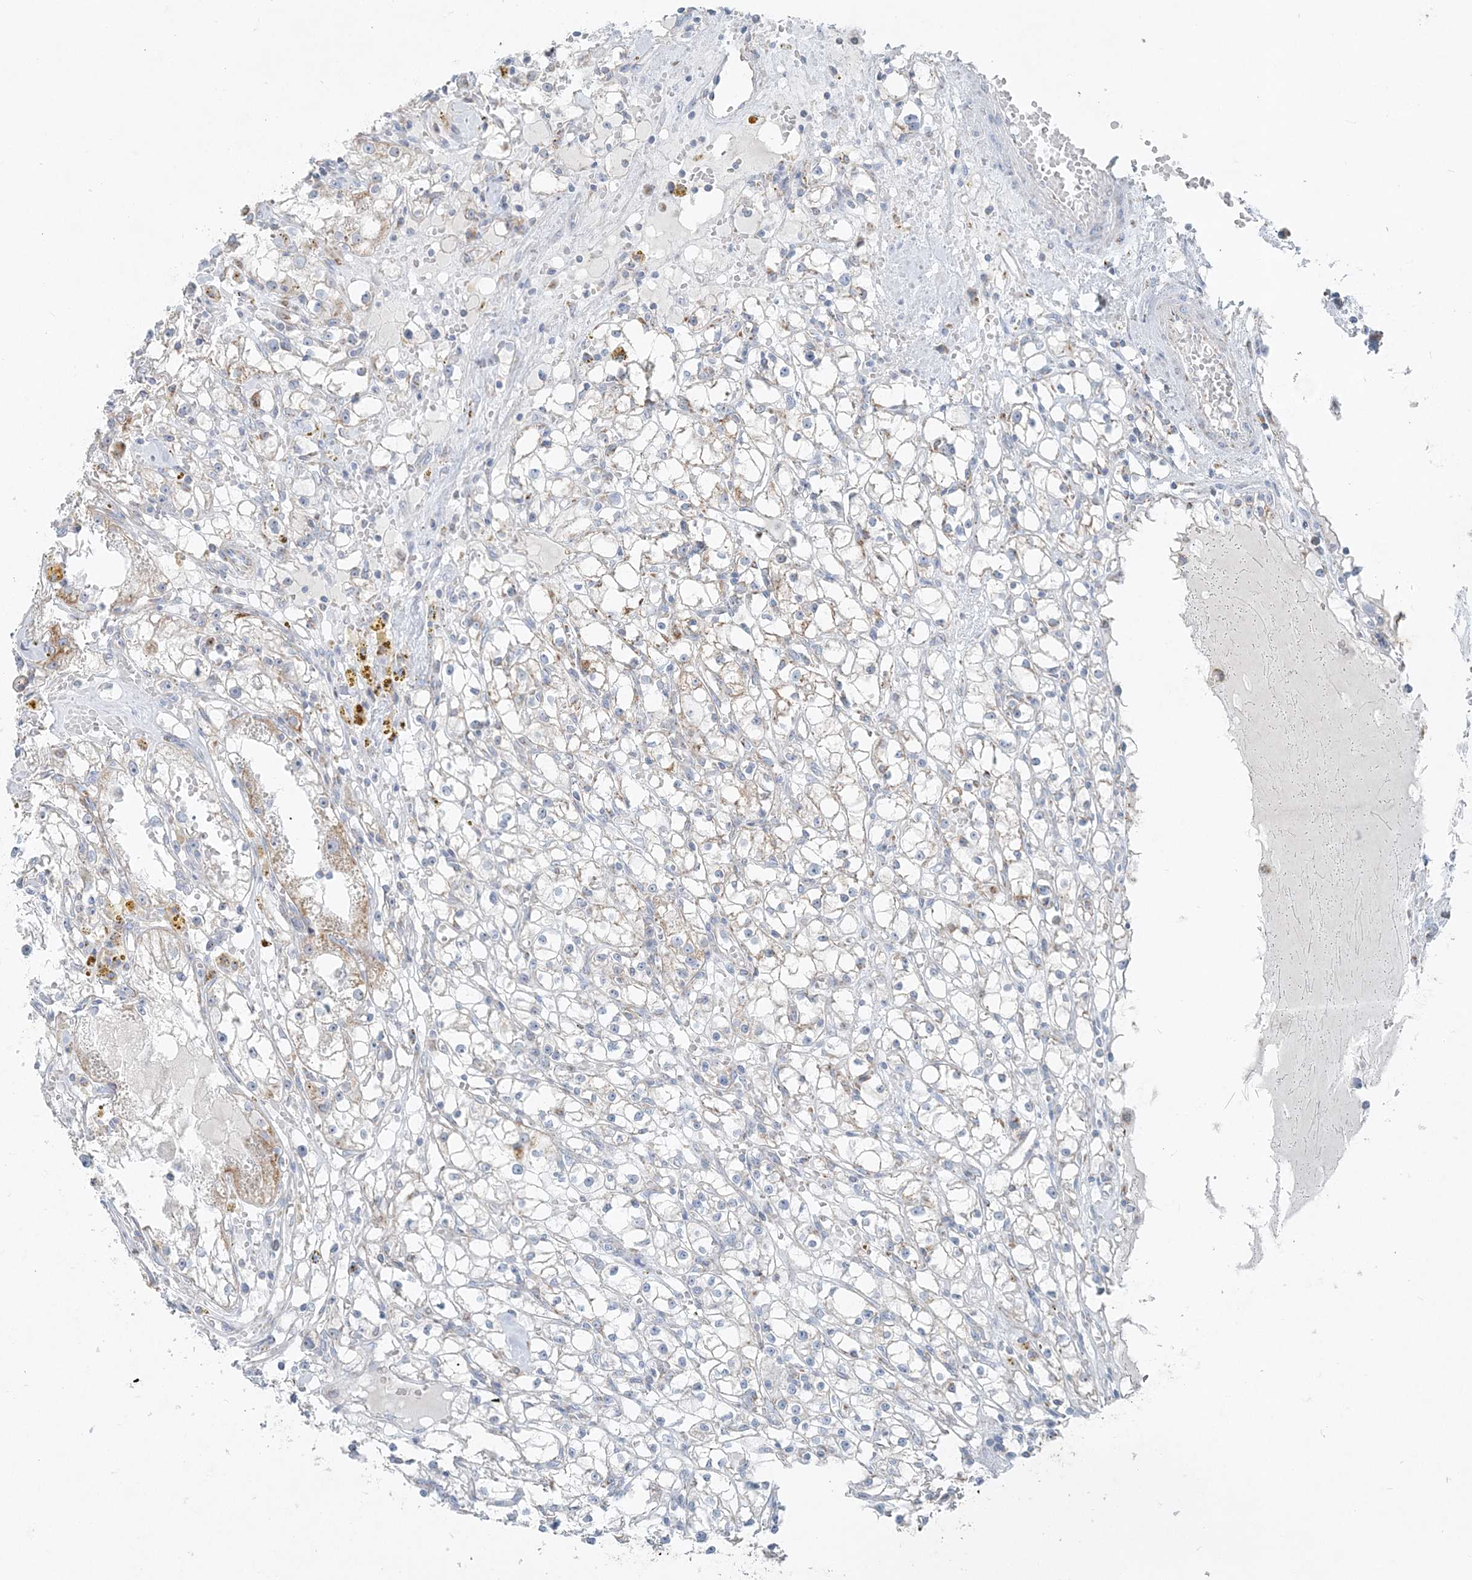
{"staining": {"intensity": "negative", "quantity": "none", "location": "none"}, "tissue": "renal cancer", "cell_type": "Tumor cells", "image_type": "cancer", "snomed": [{"axis": "morphology", "description": "Adenocarcinoma, NOS"}, {"axis": "topography", "description": "Kidney"}], "caption": "High power microscopy histopathology image of an IHC histopathology image of renal cancer, revealing no significant staining in tumor cells.", "gene": "PCCB", "patient": {"sex": "male", "age": 56}}